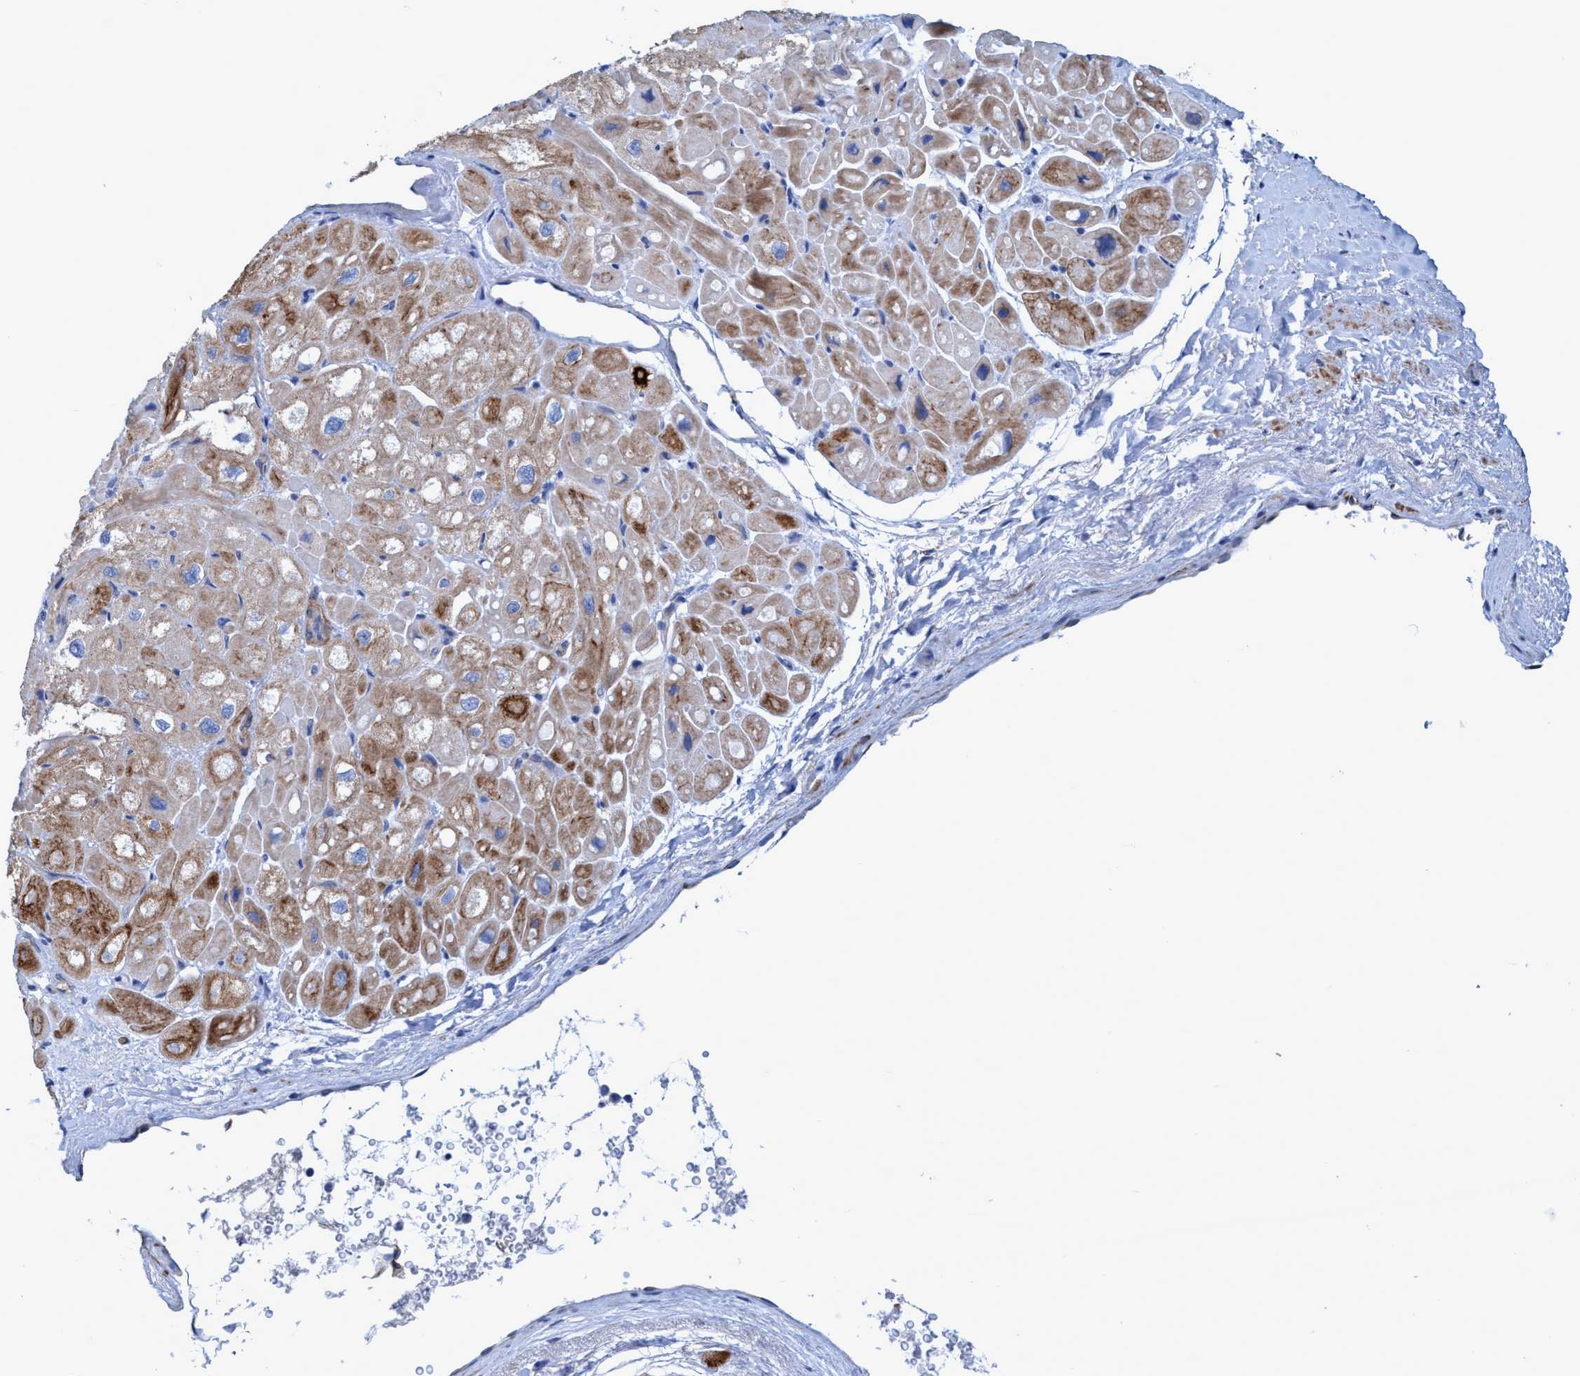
{"staining": {"intensity": "strong", "quantity": "25%-75%", "location": "cytoplasmic/membranous"}, "tissue": "heart muscle", "cell_type": "Cardiomyocytes", "image_type": "normal", "snomed": [{"axis": "morphology", "description": "Normal tissue, NOS"}, {"axis": "topography", "description": "Heart"}], "caption": "Immunohistochemical staining of unremarkable human heart muscle demonstrates high levels of strong cytoplasmic/membranous staining in approximately 25%-75% of cardiomyocytes.", "gene": "GULP1", "patient": {"sex": "male", "age": 49}}